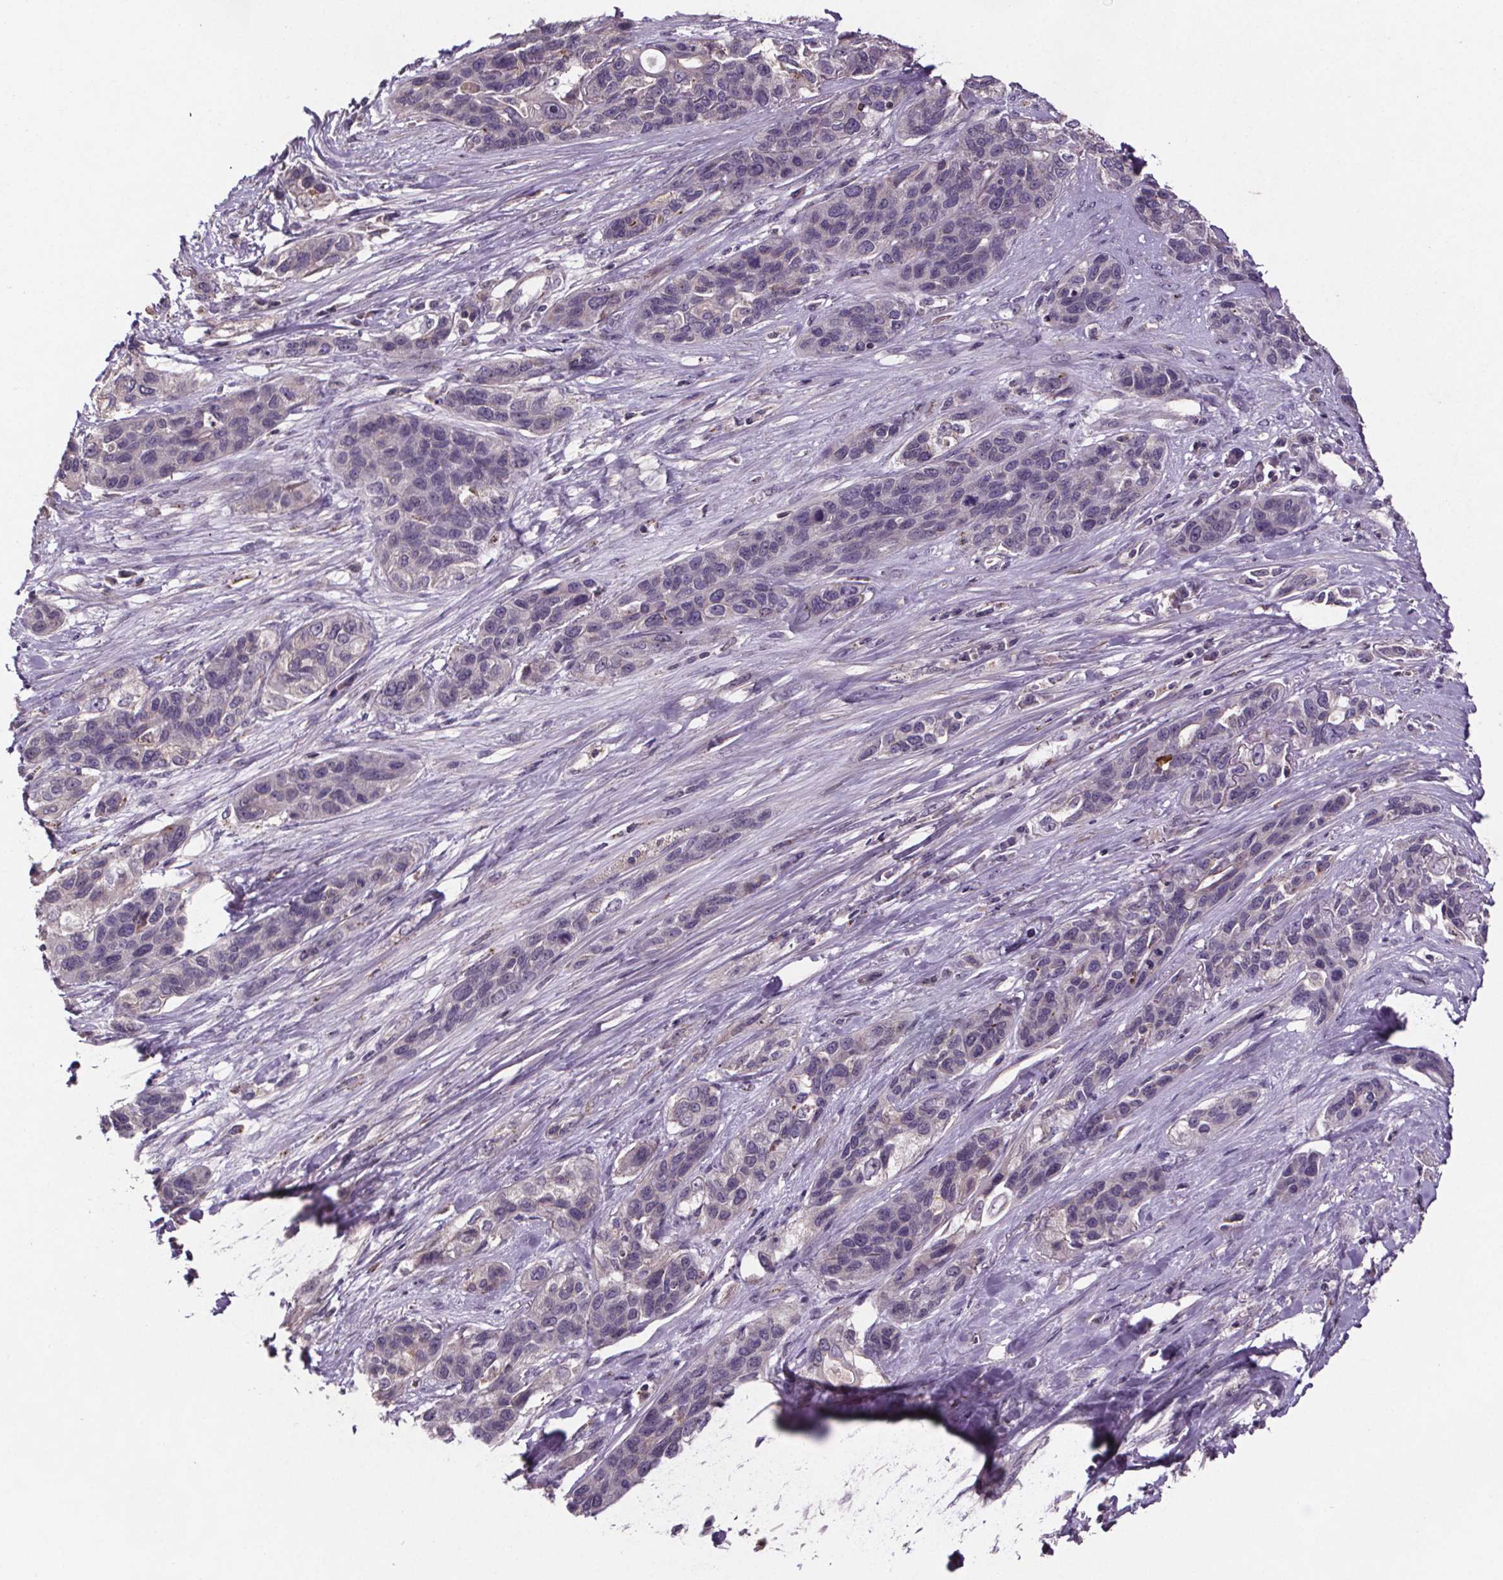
{"staining": {"intensity": "negative", "quantity": "none", "location": "none"}, "tissue": "lung cancer", "cell_type": "Tumor cells", "image_type": "cancer", "snomed": [{"axis": "morphology", "description": "Squamous cell carcinoma, NOS"}, {"axis": "topography", "description": "Lung"}], "caption": "This is an immunohistochemistry image of human lung cancer (squamous cell carcinoma). There is no positivity in tumor cells.", "gene": "CLN3", "patient": {"sex": "female", "age": 70}}